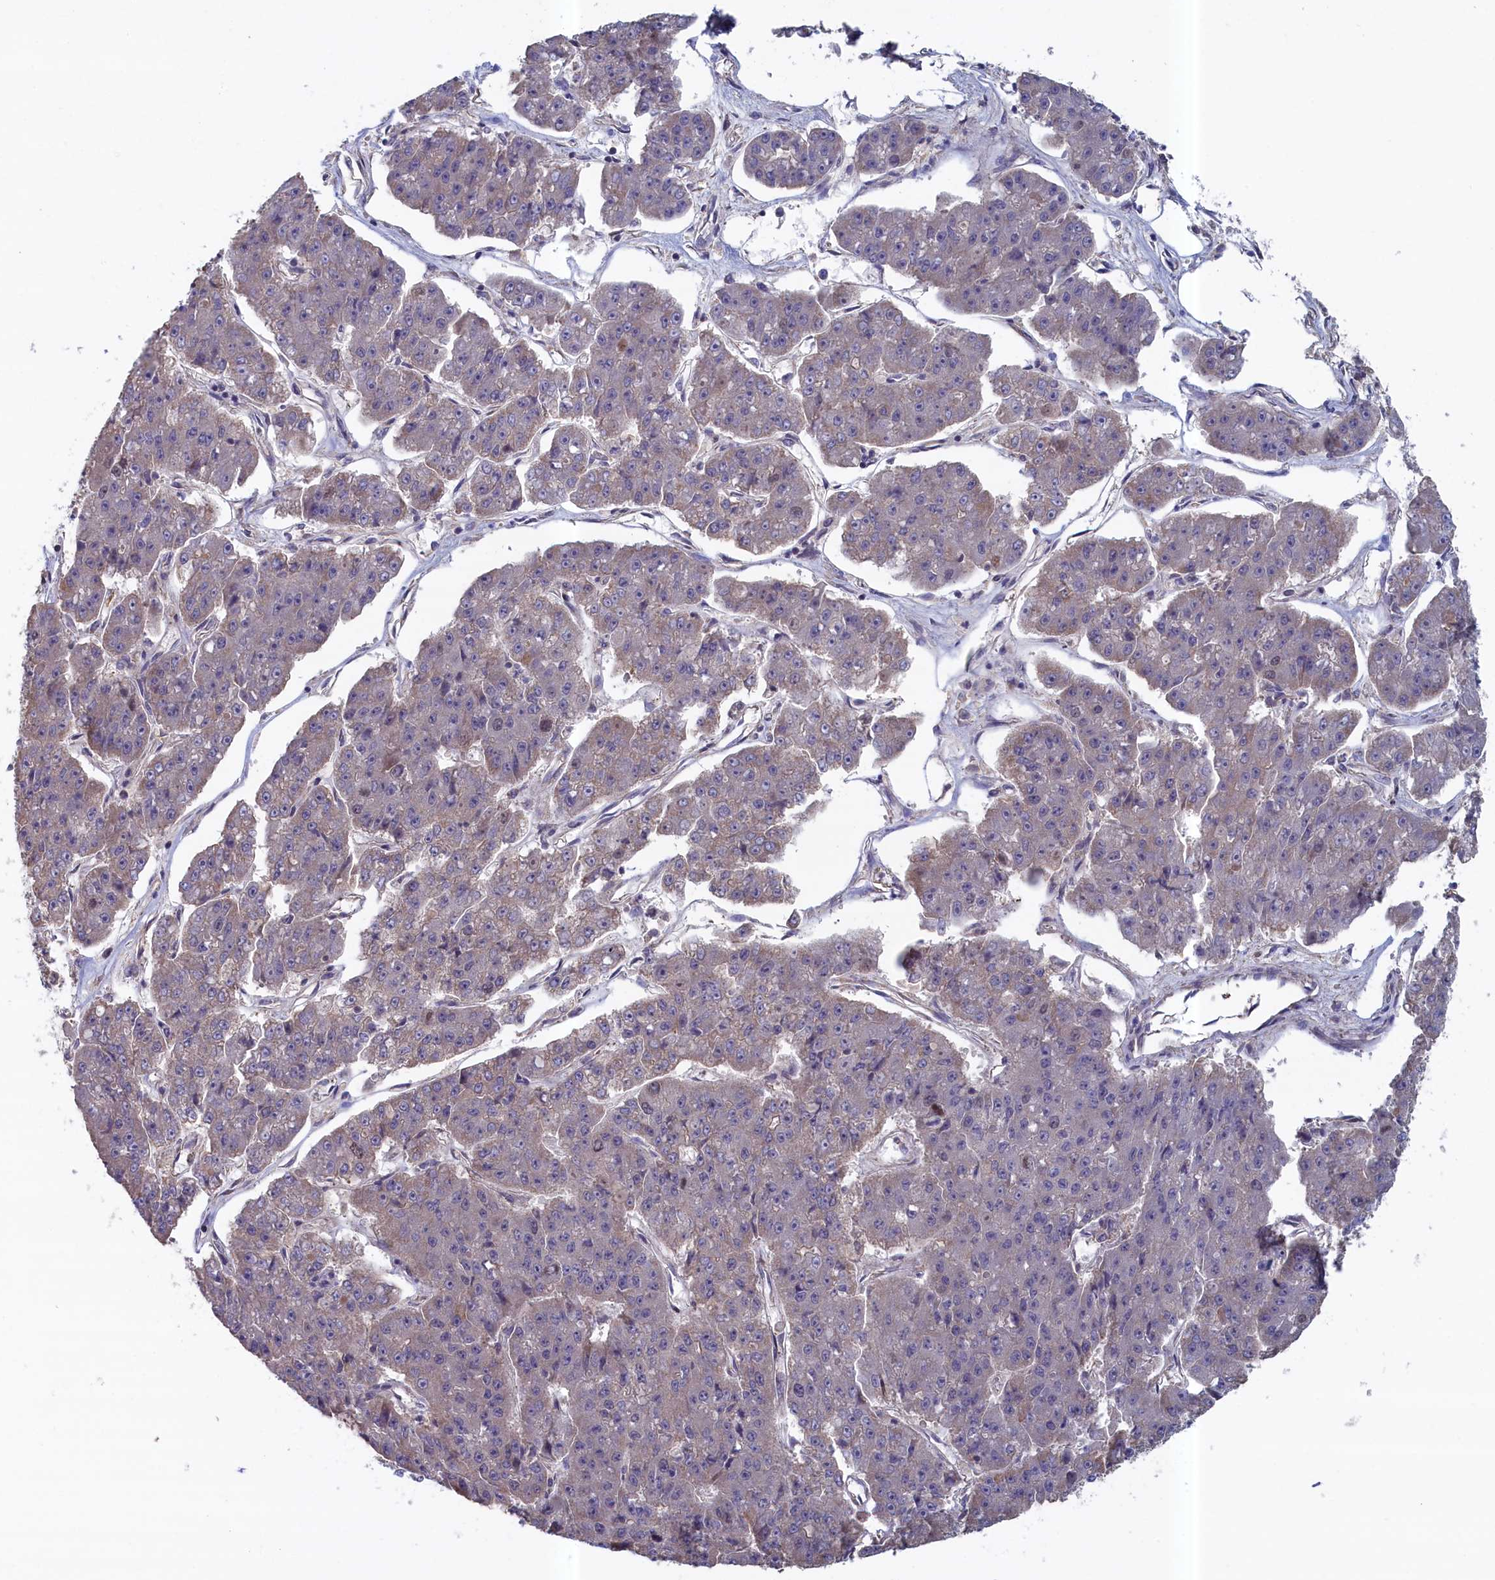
{"staining": {"intensity": "weak", "quantity": "<25%", "location": "cytoplasmic/membranous"}, "tissue": "pancreatic cancer", "cell_type": "Tumor cells", "image_type": "cancer", "snomed": [{"axis": "morphology", "description": "Adenocarcinoma, NOS"}, {"axis": "topography", "description": "Pancreas"}], "caption": "This is an IHC micrograph of pancreatic adenocarcinoma. There is no positivity in tumor cells.", "gene": "ANKRD2", "patient": {"sex": "male", "age": 50}}